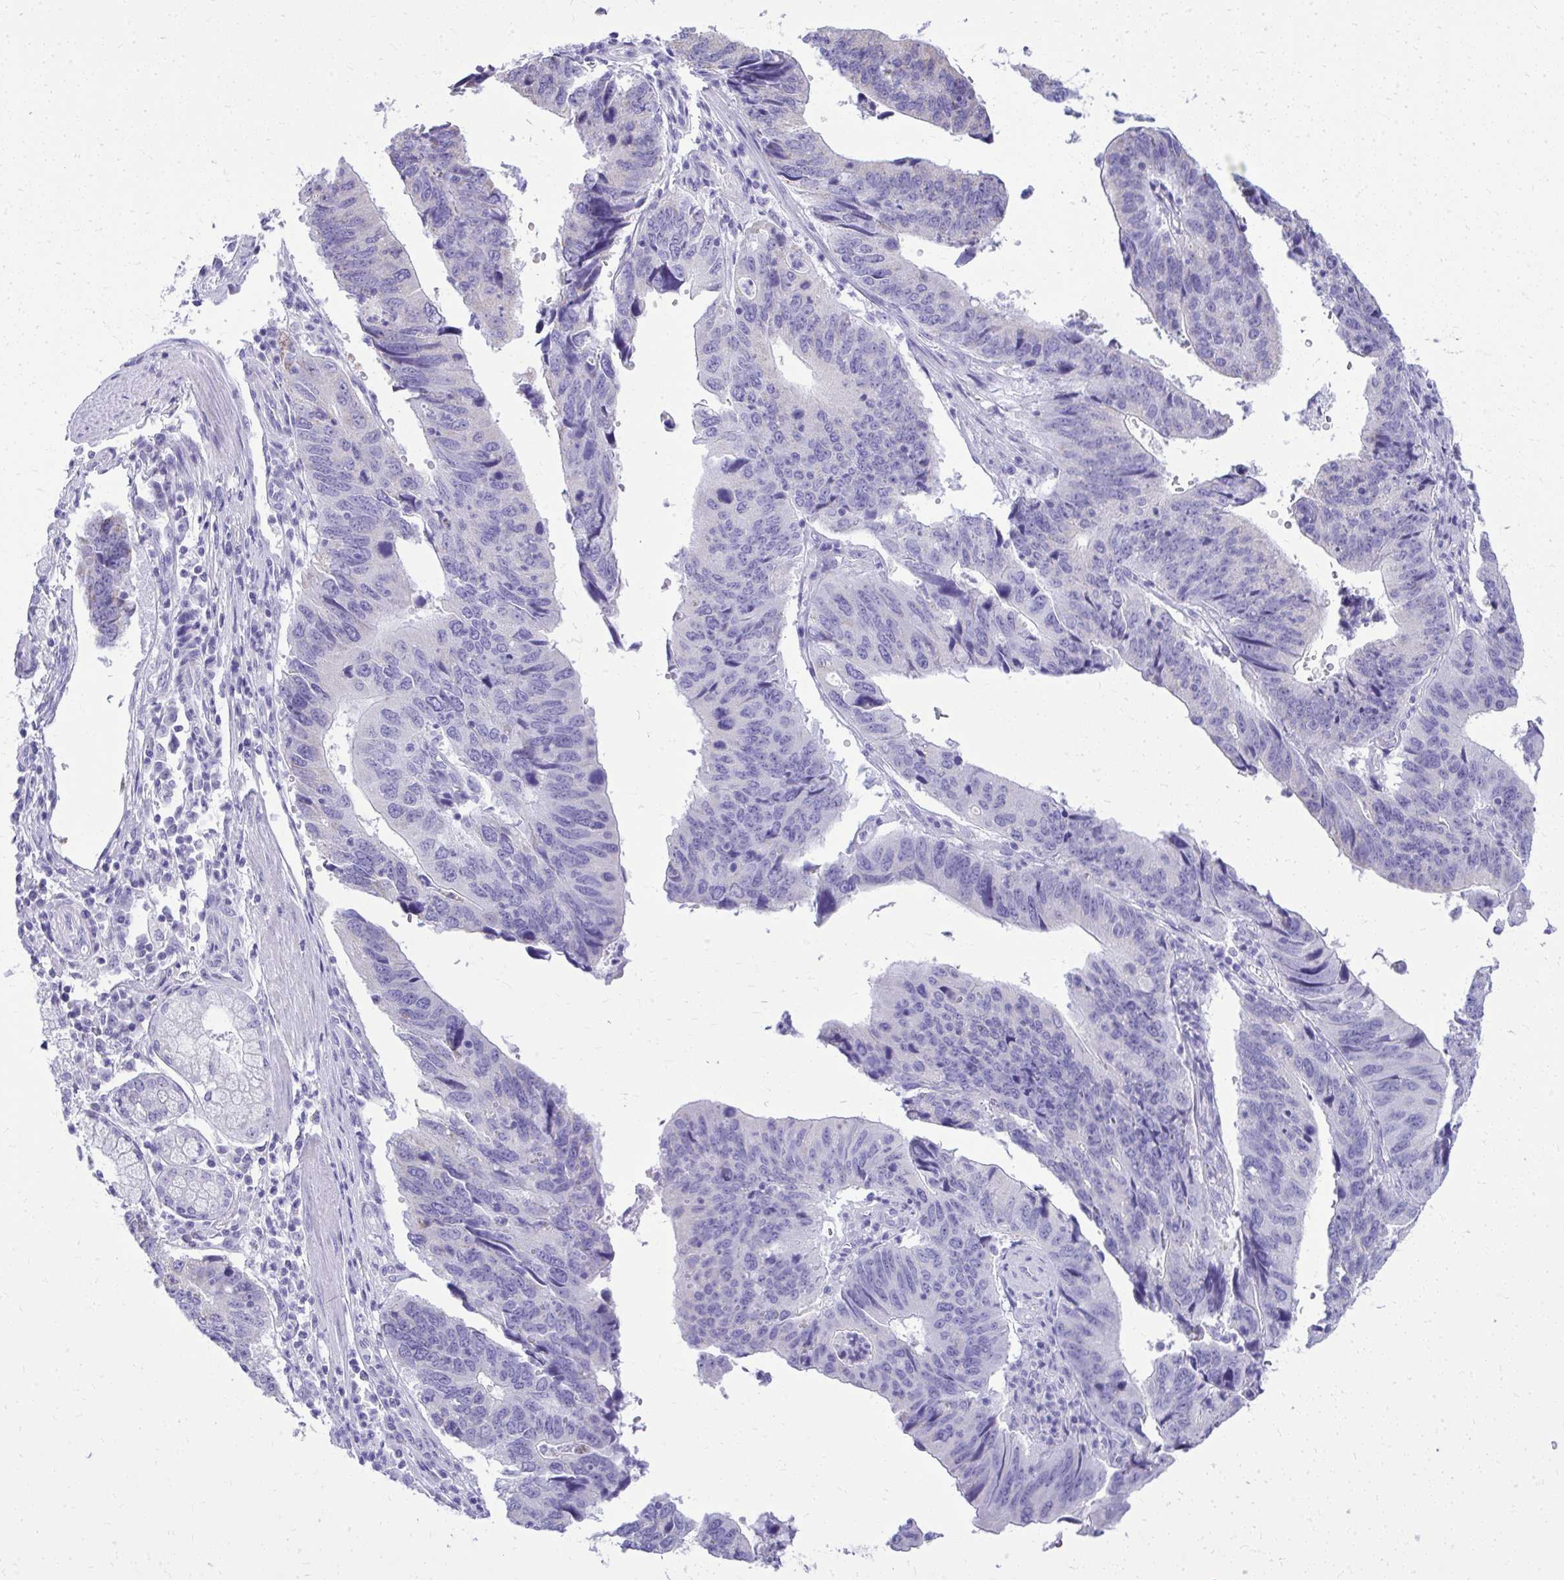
{"staining": {"intensity": "negative", "quantity": "none", "location": "none"}, "tissue": "stomach cancer", "cell_type": "Tumor cells", "image_type": "cancer", "snomed": [{"axis": "morphology", "description": "Adenocarcinoma, NOS"}, {"axis": "topography", "description": "Stomach"}], "caption": "The image shows no staining of tumor cells in stomach cancer.", "gene": "RALYL", "patient": {"sex": "male", "age": 59}}